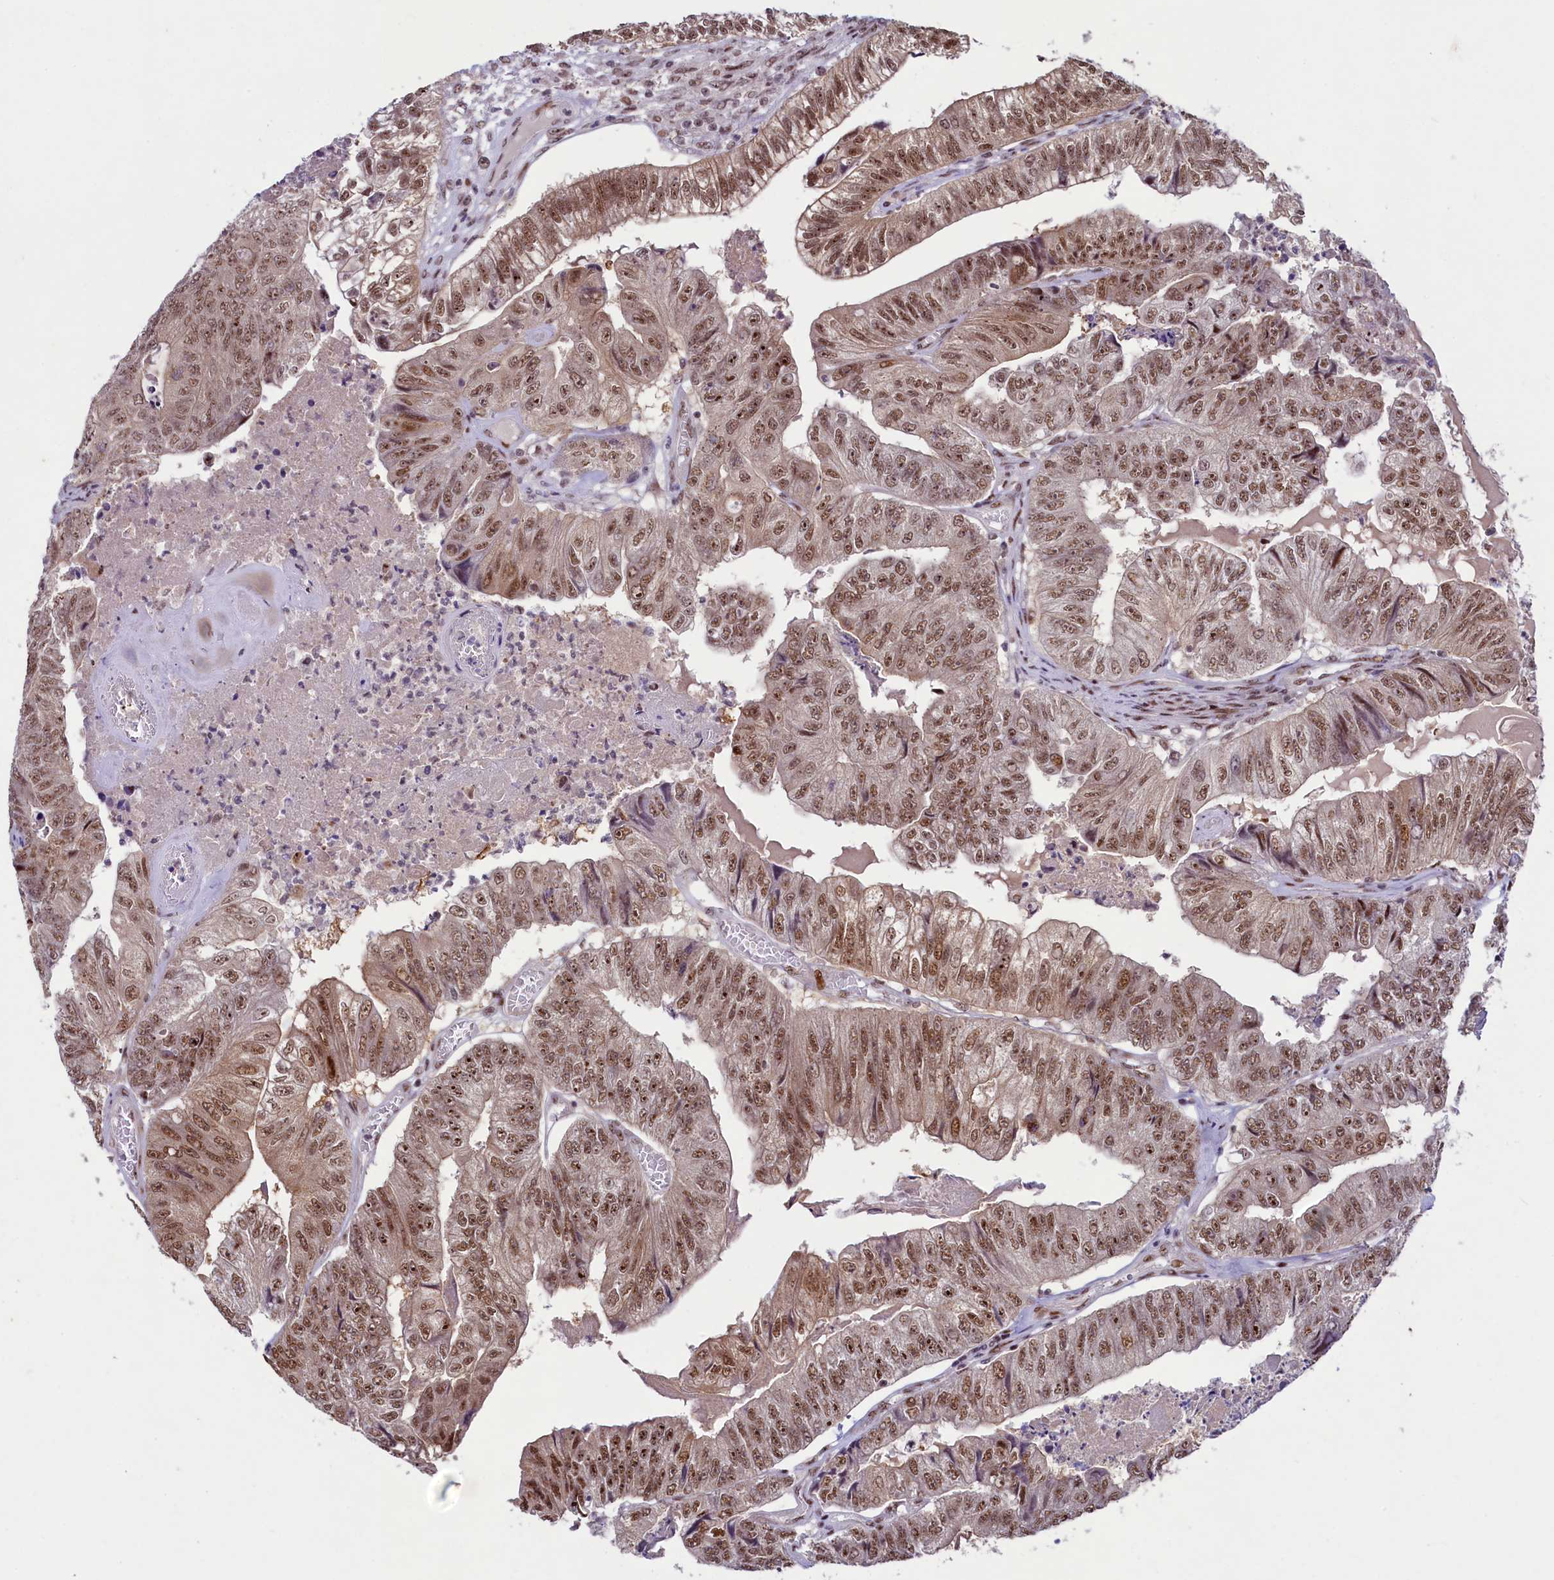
{"staining": {"intensity": "moderate", "quantity": ">75%", "location": "cytoplasmic/membranous,nuclear"}, "tissue": "colorectal cancer", "cell_type": "Tumor cells", "image_type": "cancer", "snomed": [{"axis": "morphology", "description": "Adenocarcinoma, NOS"}, {"axis": "topography", "description": "Colon"}], "caption": "An immunohistochemistry image of neoplastic tissue is shown. Protein staining in brown labels moderate cytoplasmic/membranous and nuclear positivity in adenocarcinoma (colorectal) within tumor cells.", "gene": "ANKS3", "patient": {"sex": "female", "age": 67}}